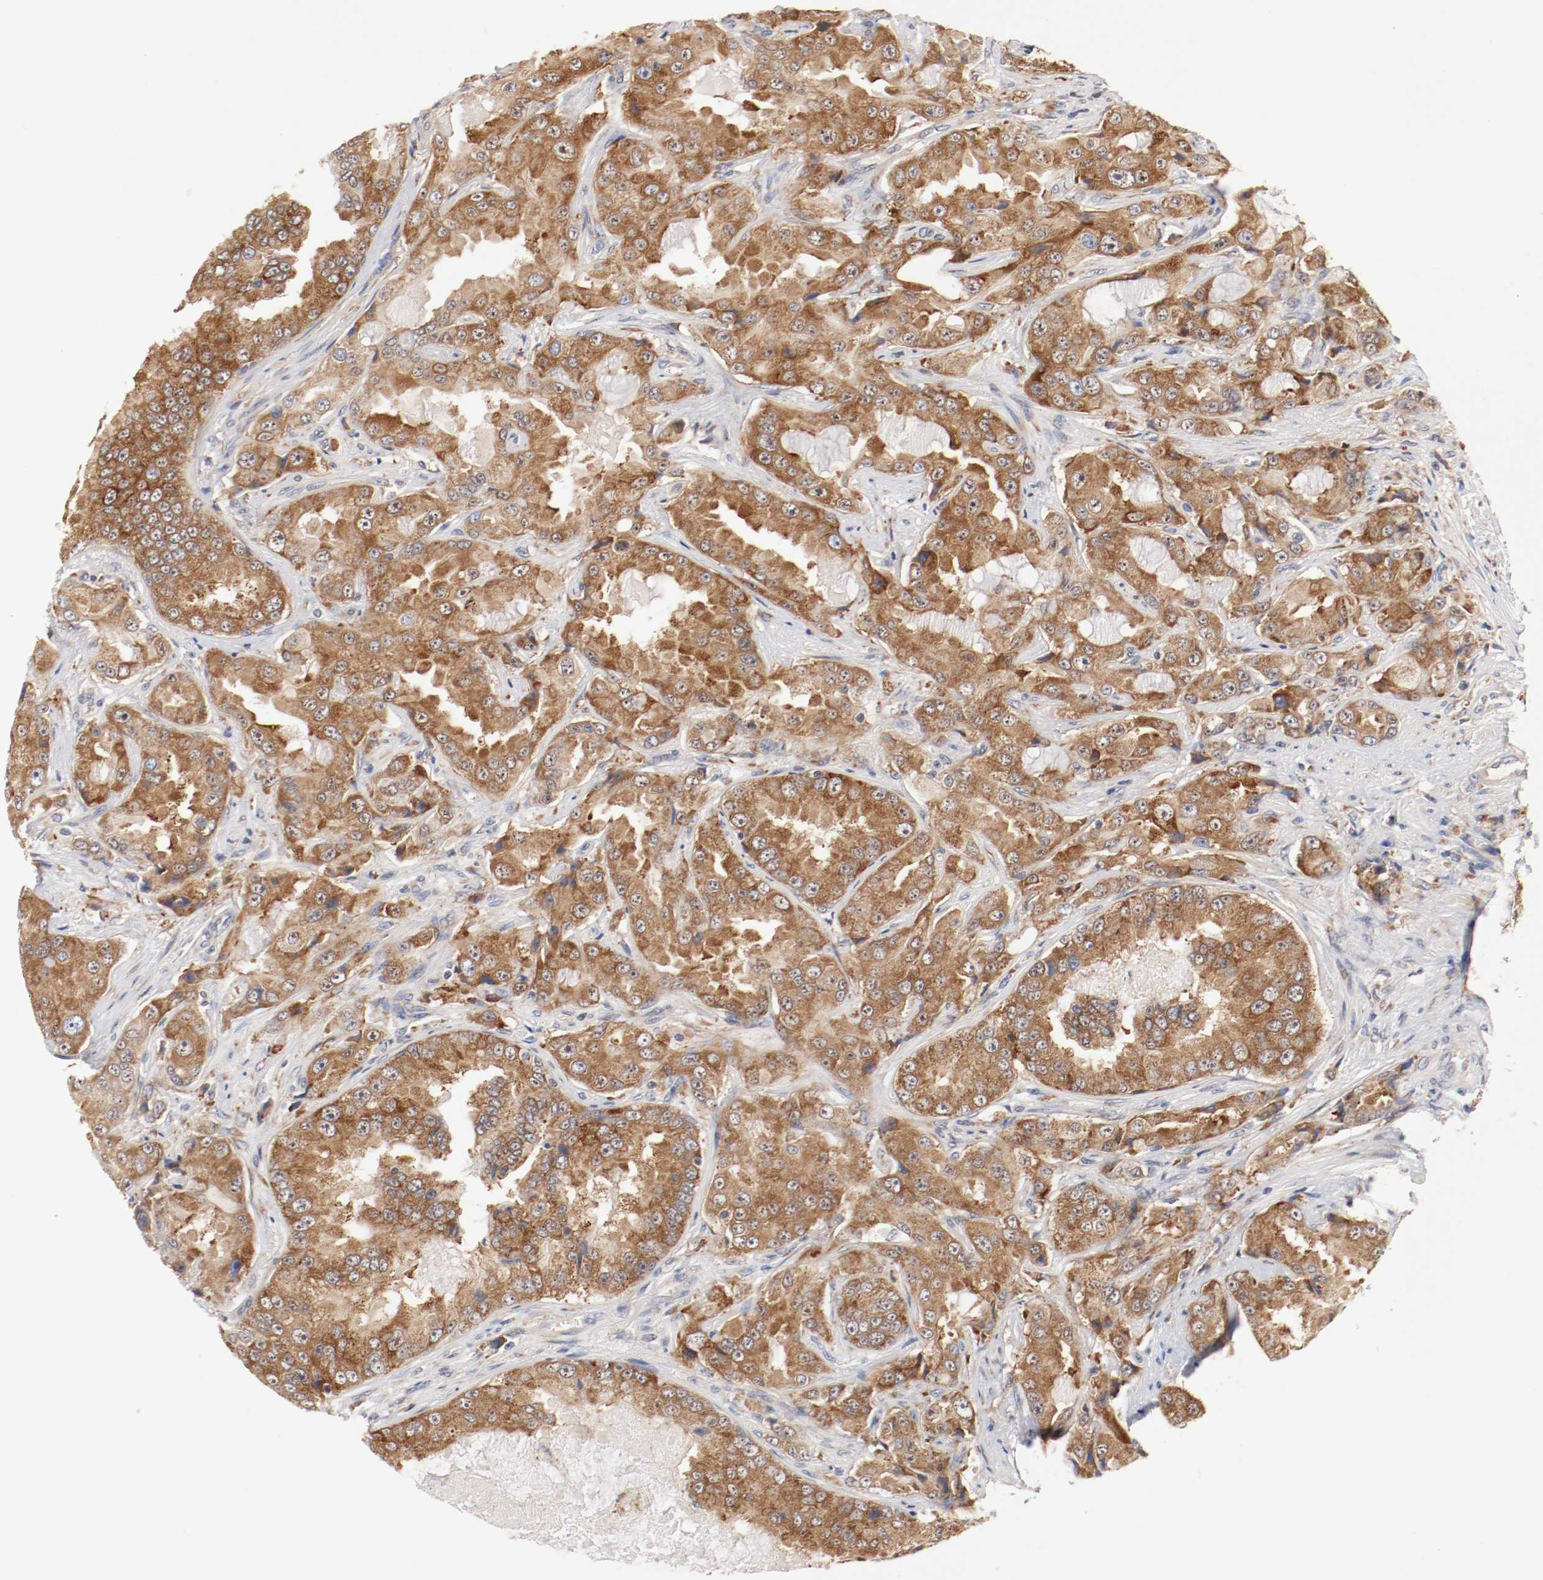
{"staining": {"intensity": "moderate", "quantity": ">75%", "location": "cytoplasmic/membranous"}, "tissue": "prostate cancer", "cell_type": "Tumor cells", "image_type": "cancer", "snomed": [{"axis": "morphology", "description": "Adenocarcinoma, High grade"}, {"axis": "topography", "description": "Prostate"}], "caption": "DAB (3,3'-diaminobenzidine) immunohistochemical staining of human prostate cancer demonstrates moderate cytoplasmic/membranous protein staining in about >75% of tumor cells.", "gene": "FKBP3", "patient": {"sex": "male", "age": 73}}